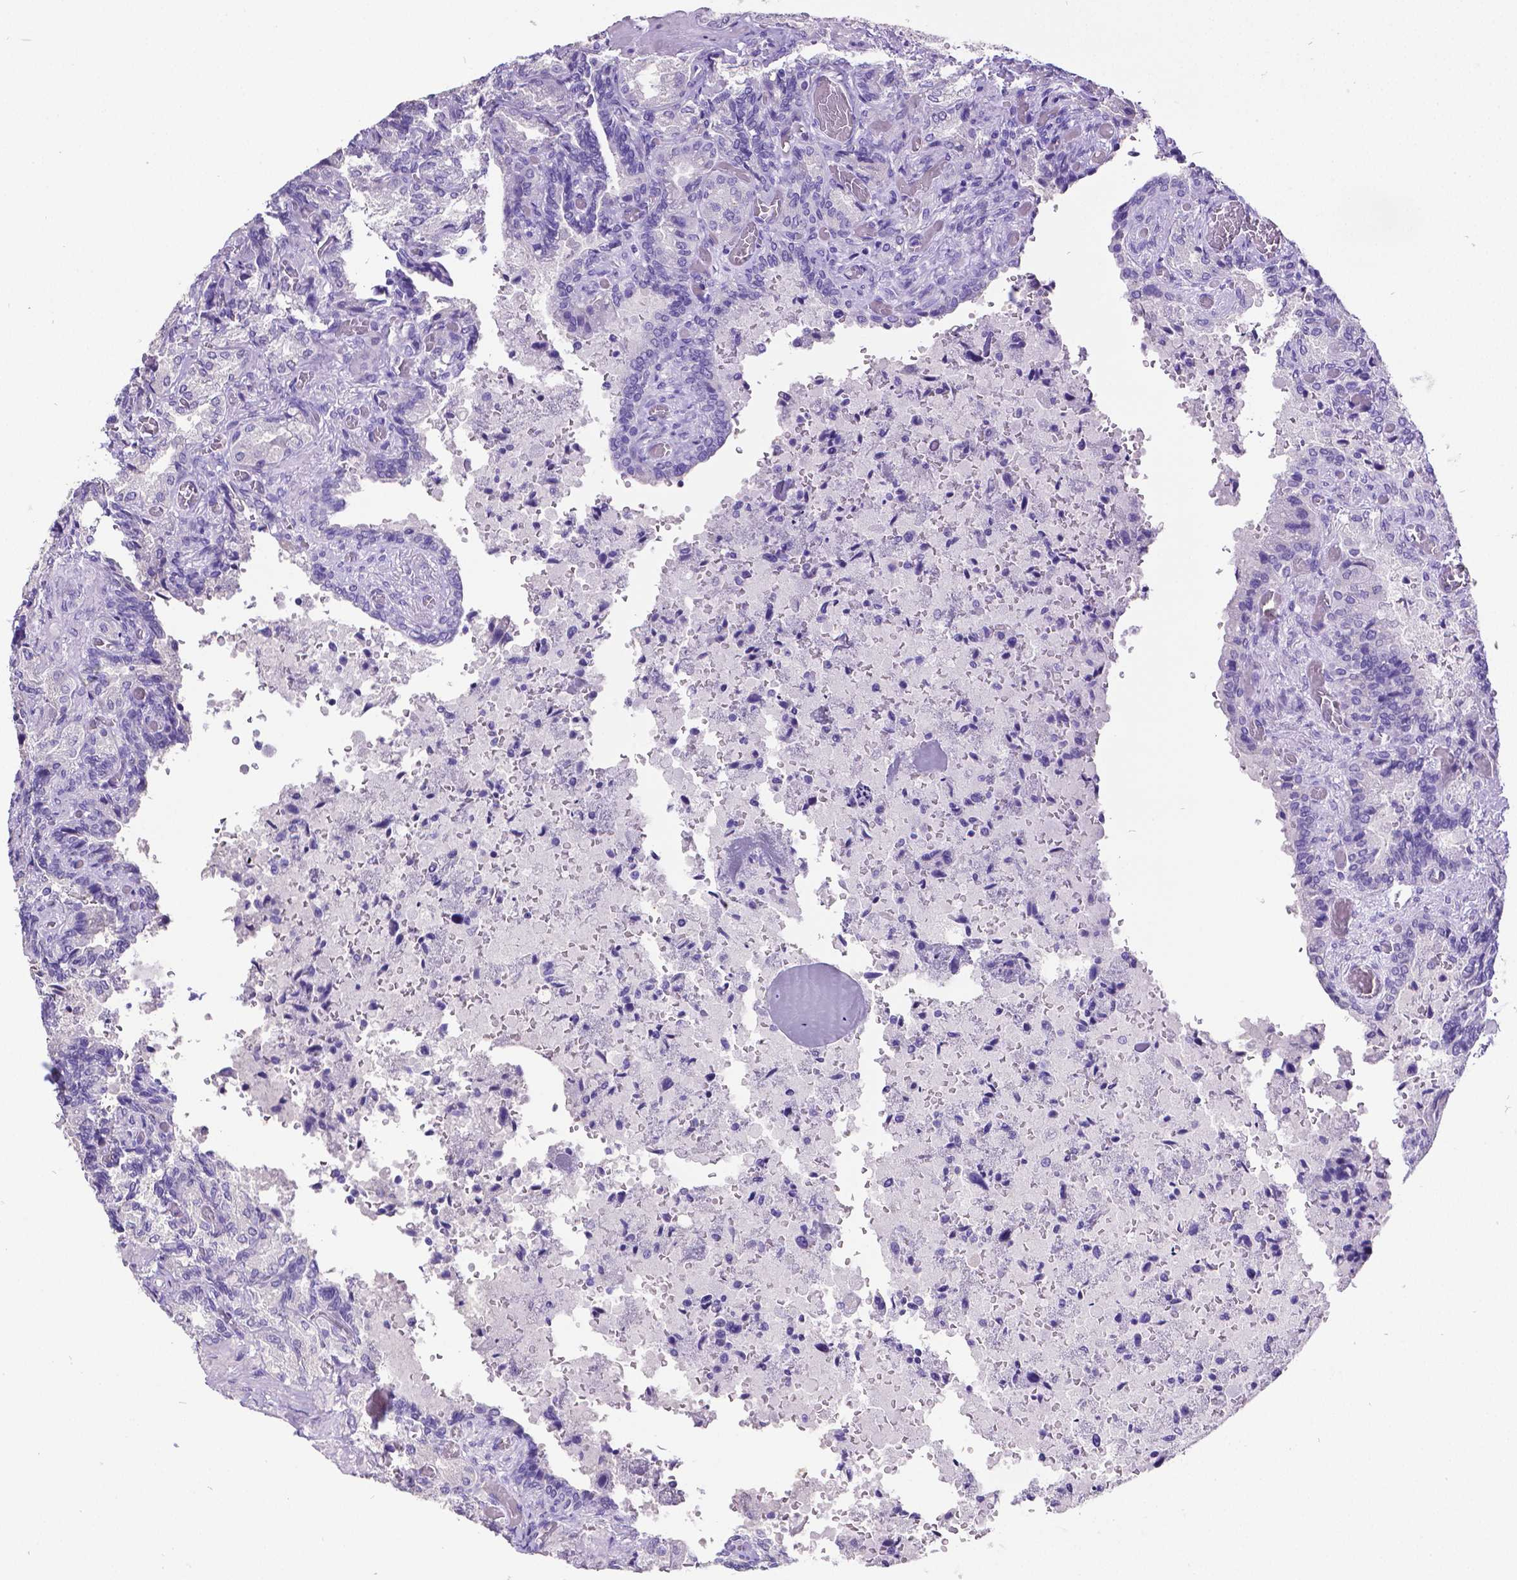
{"staining": {"intensity": "negative", "quantity": "none", "location": "none"}, "tissue": "seminal vesicle", "cell_type": "Glandular cells", "image_type": "normal", "snomed": [{"axis": "morphology", "description": "Normal tissue, NOS"}, {"axis": "topography", "description": "Seminal veicle"}], "caption": "DAB immunohistochemical staining of benign seminal vesicle displays no significant expression in glandular cells. Brightfield microscopy of immunohistochemistry stained with DAB (brown) and hematoxylin (blue), captured at high magnification.", "gene": "SATB2", "patient": {"sex": "male", "age": 68}}